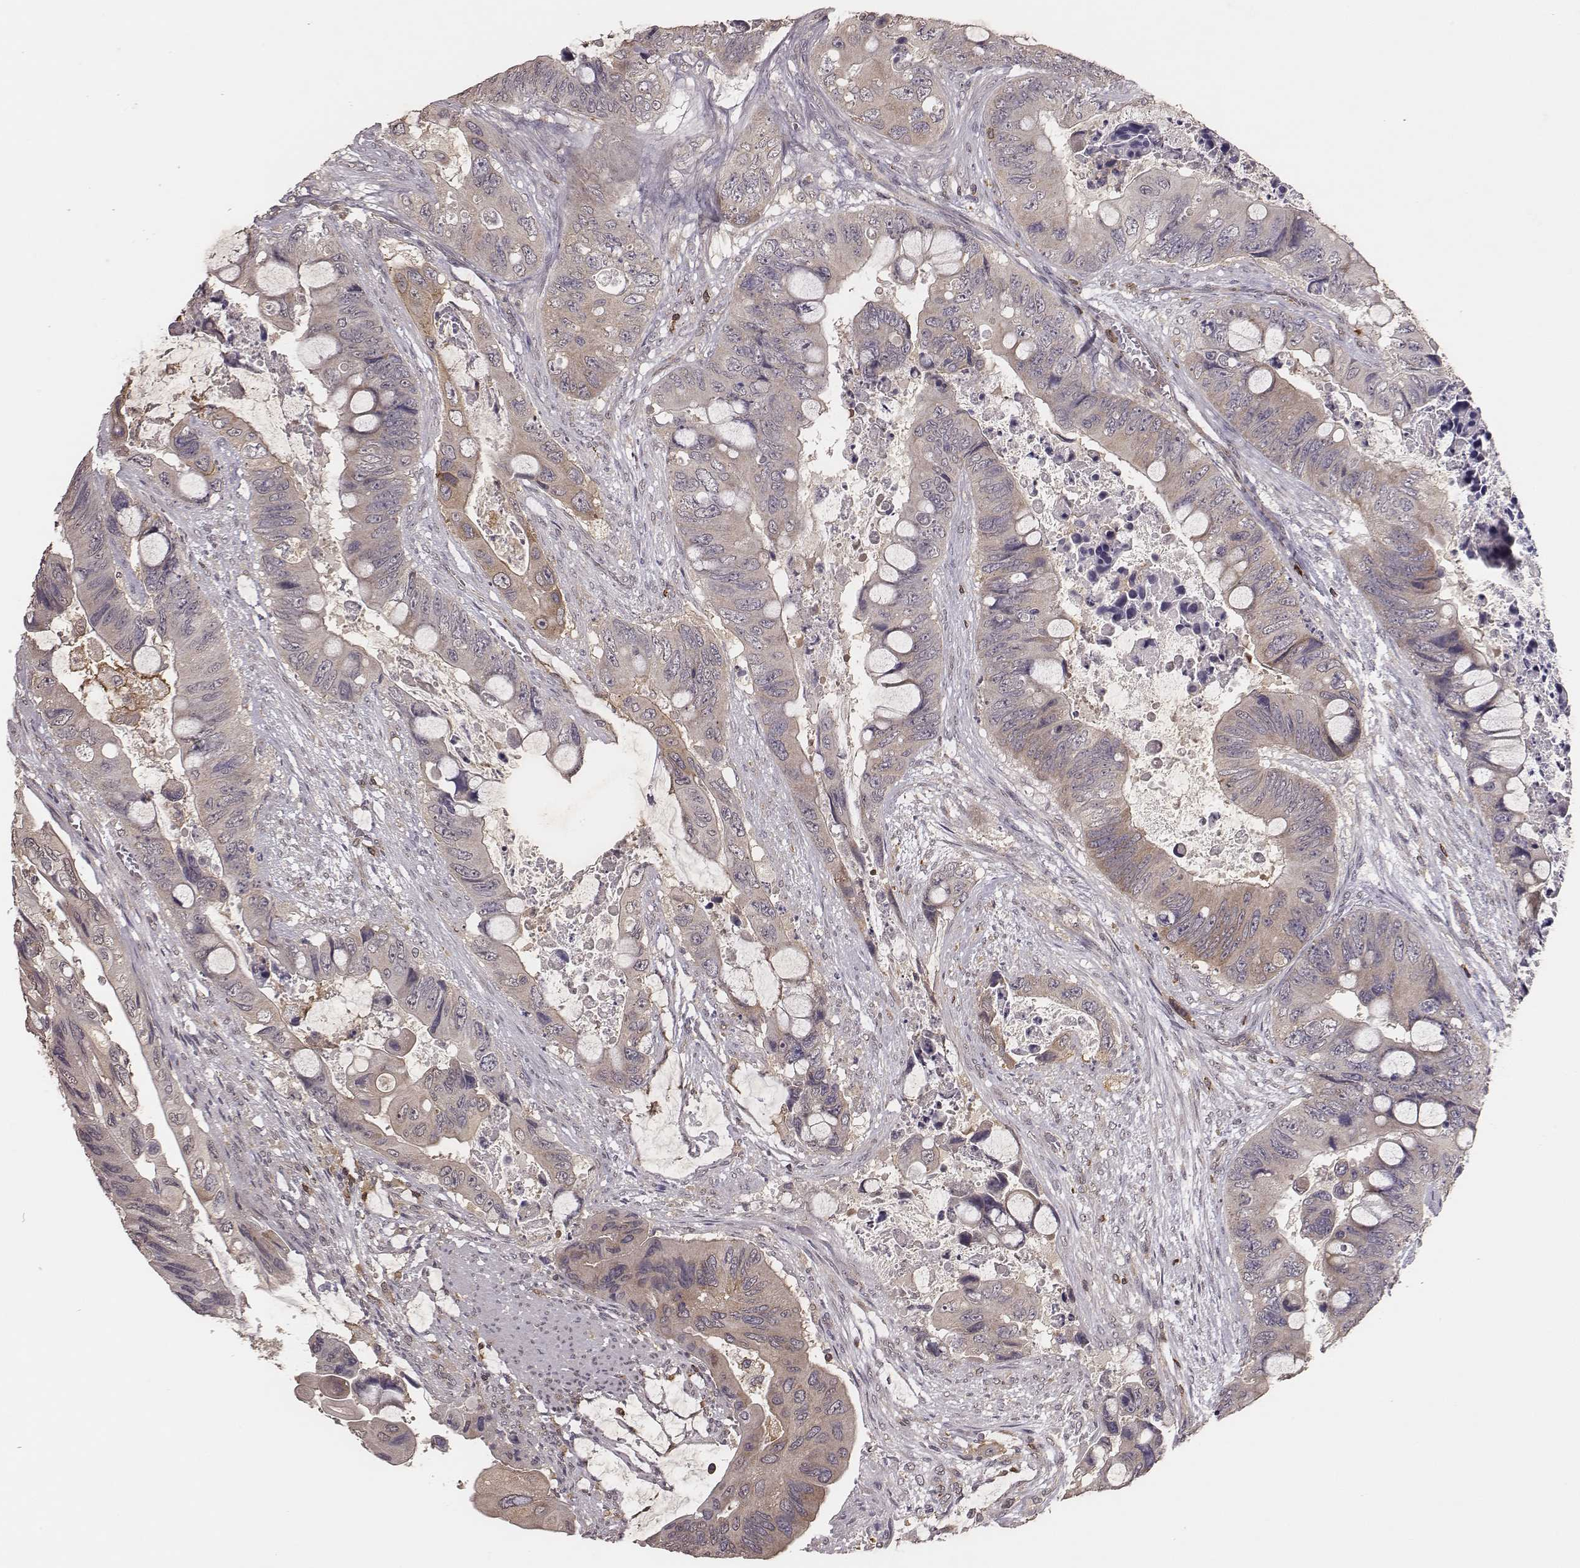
{"staining": {"intensity": "negative", "quantity": "none", "location": "none"}, "tissue": "colorectal cancer", "cell_type": "Tumor cells", "image_type": "cancer", "snomed": [{"axis": "morphology", "description": "Adenocarcinoma, NOS"}, {"axis": "topography", "description": "Rectum"}], "caption": "Immunohistochemistry image of colorectal cancer (adenocarcinoma) stained for a protein (brown), which shows no positivity in tumor cells. (DAB (3,3'-diaminobenzidine) immunohistochemistry with hematoxylin counter stain).", "gene": "PILRA", "patient": {"sex": "male", "age": 63}}